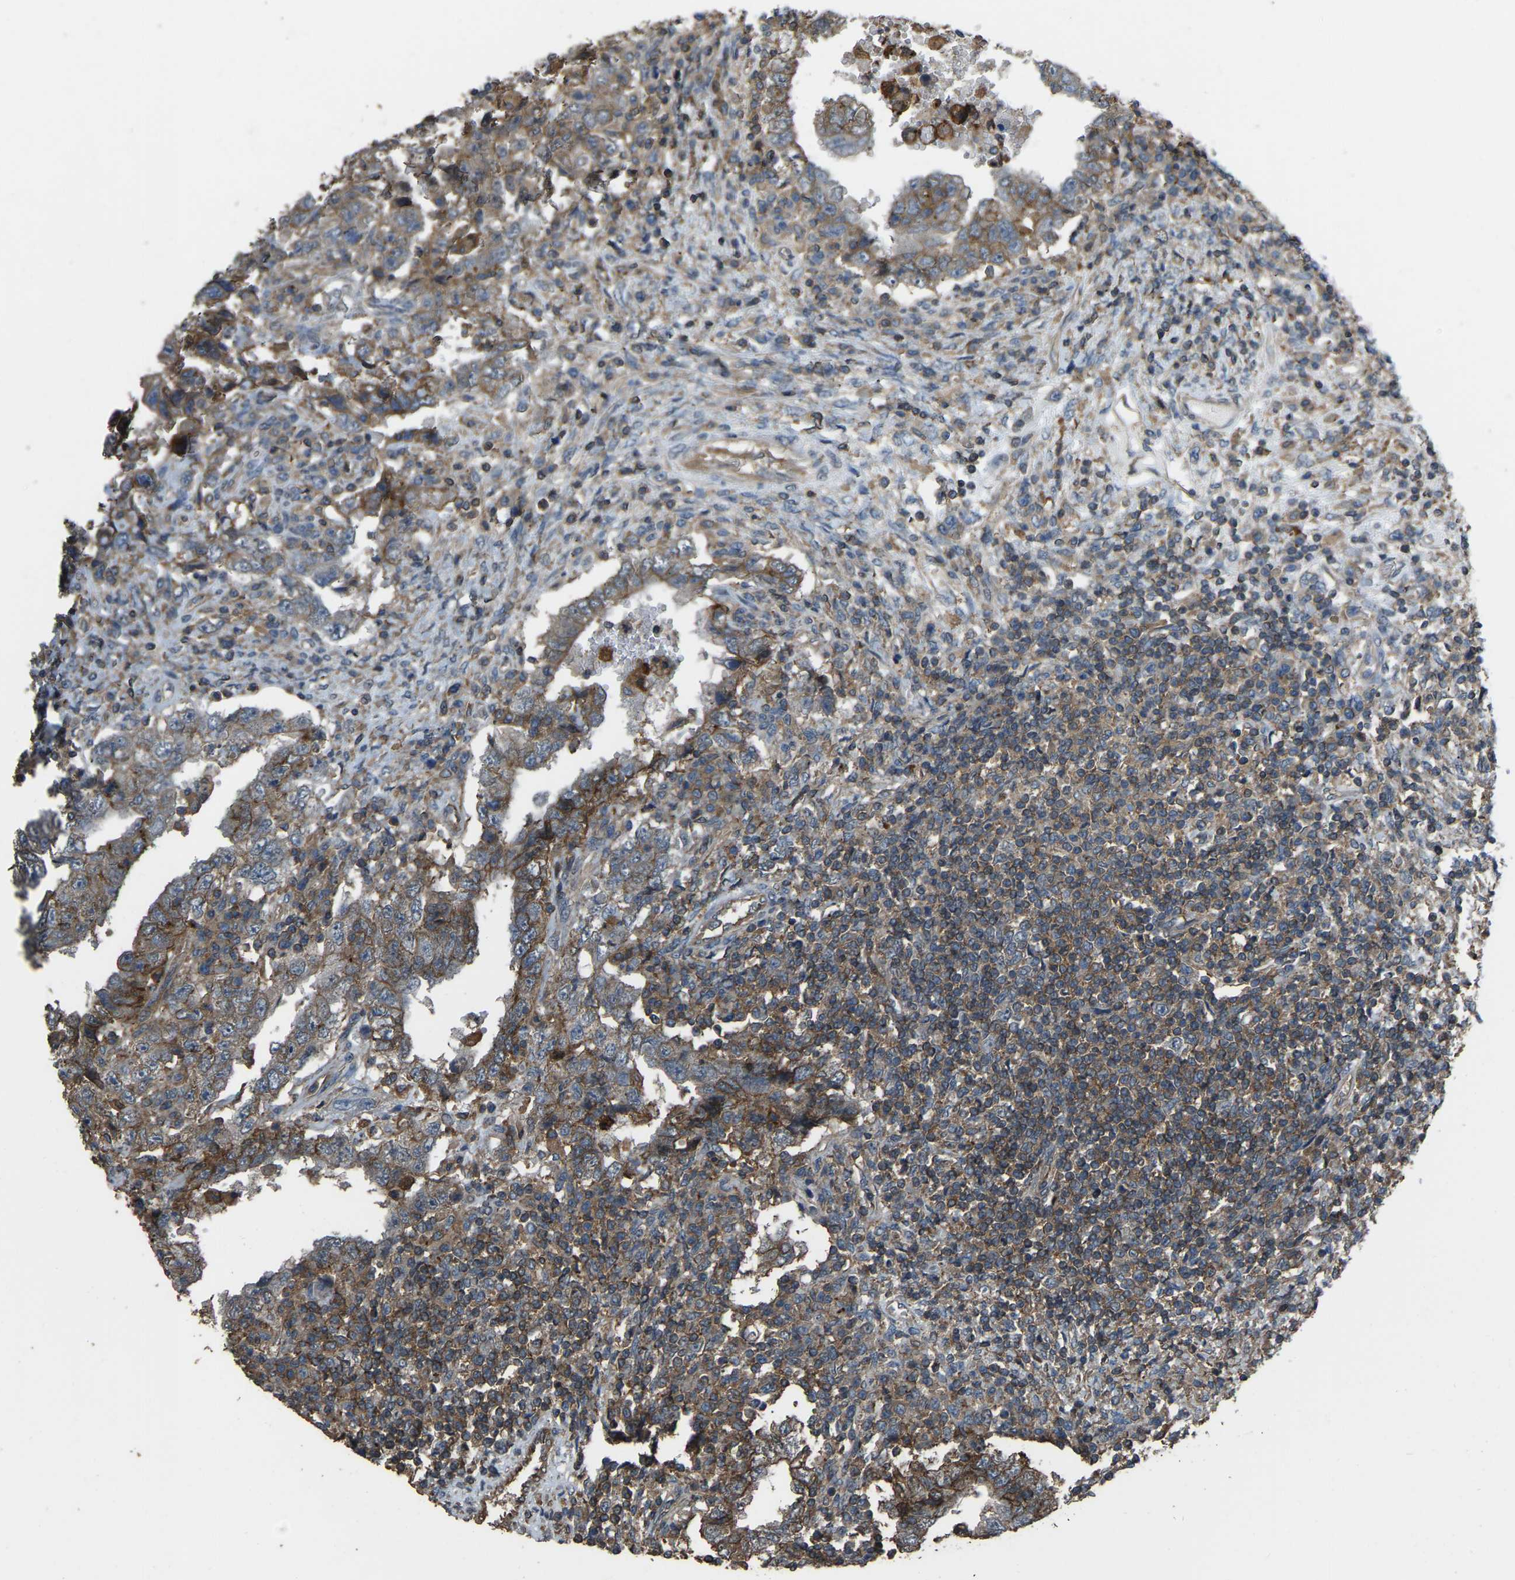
{"staining": {"intensity": "weak", "quantity": "25%-75%", "location": "cytoplasmic/membranous"}, "tissue": "testis cancer", "cell_type": "Tumor cells", "image_type": "cancer", "snomed": [{"axis": "morphology", "description": "Carcinoma, Embryonal, NOS"}, {"axis": "topography", "description": "Testis"}], "caption": "Testis embryonal carcinoma was stained to show a protein in brown. There is low levels of weak cytoplasmic/membranous staining in about 25%-75% of tumor cells.", "gene": "SLC4A2", "patient": {"sex": "male", "age": 26}}